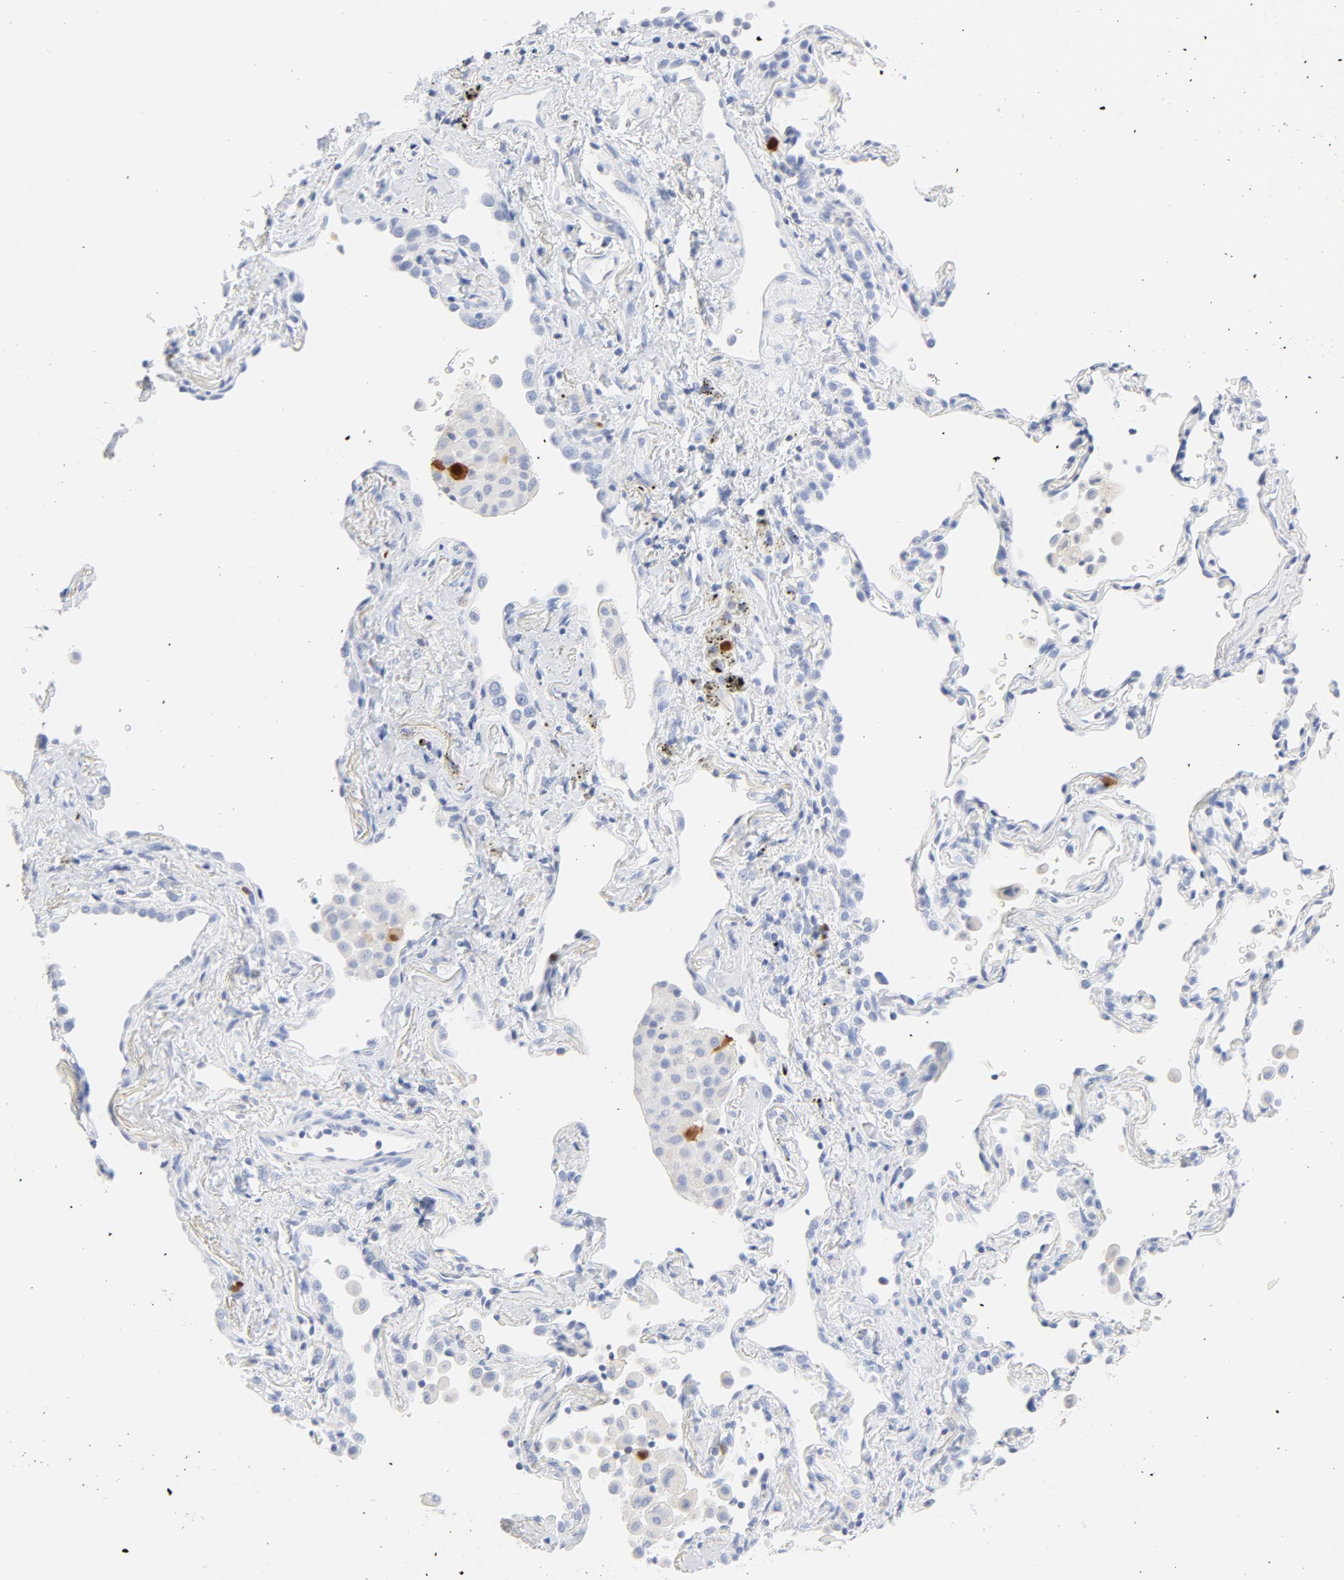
{"staining": {"intensity": "strong", "quantity": "<25%", "location": "cytoplasmic/membranous,nuclear"}, "tissue": "lung cancer", "cell_type": "Tumor cells", "image_type": "cancer", "snomed": [{"axis": "morphology", "description": "Squamous cell carcinoma, NOS"}, {"axis": "topography", "description": "Lung"}], "caption": "Immunohistochemical staining of human lung squamous cell carcinoma reveals strong cytoplasmic/membranous and nuclear protein staining in about <25% of tumor cells.", "gene": "CDC20", "patient": {"sex": "female", "age": 67}}